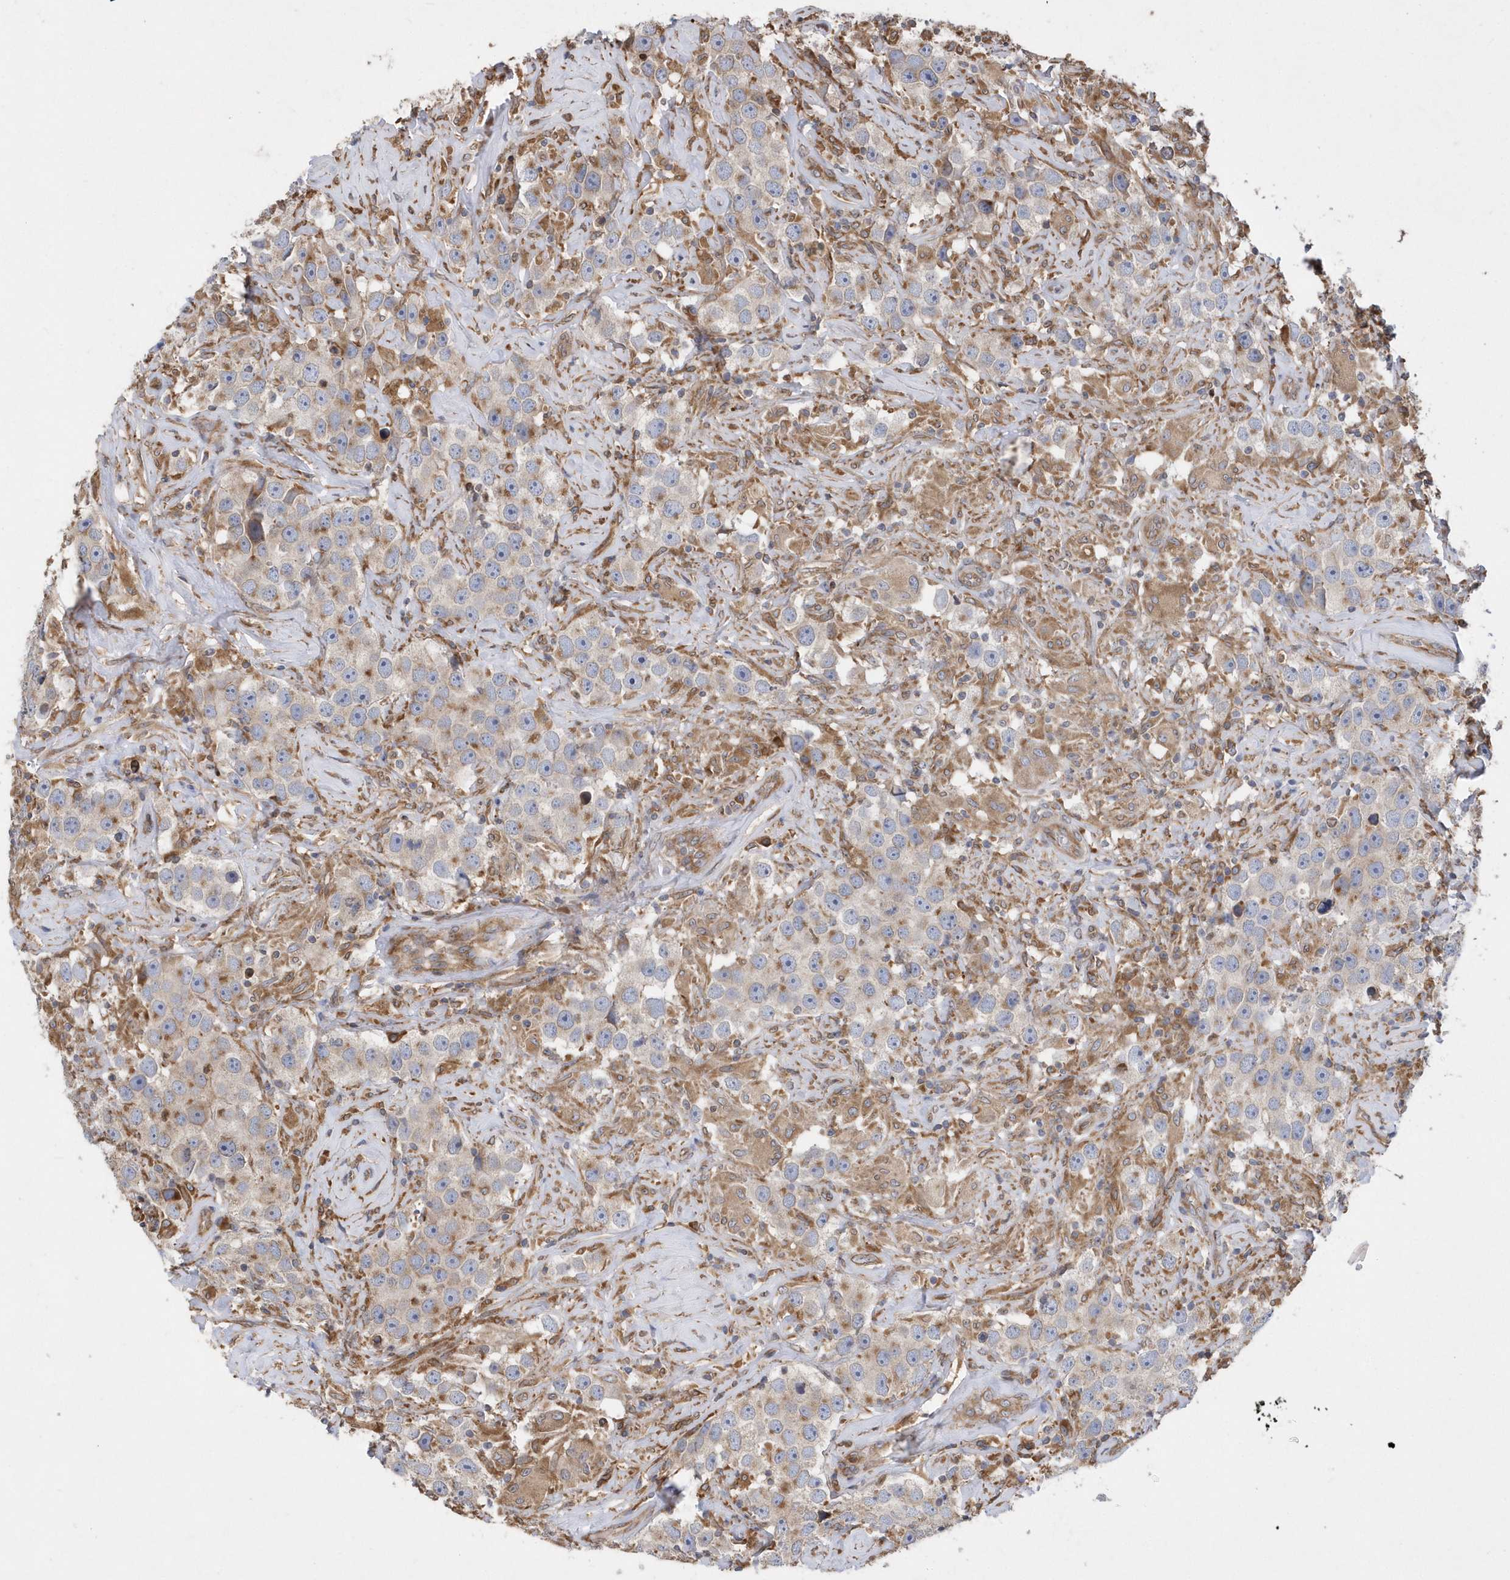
{"staining": {"intensity": "moderate", "quantity": "<25%", "location": "cytoplasmic/membranous"}, "tissue": "testis cancer", "cell_type": "Tumor cells", "image_type": "cancer", "snomed": [{"axis": "morphology", "description": "Seminoma, NOS"}, {"axis": "topography", "description": "Testis"}], "caption": "Testis cancer tissue demonstrates moderate cytoplasmic/membranous expression in approximately <25% of tumor cells The protein is stained brown, and the nuclei are stained in blue (DAB IHC with brightfield microscopy, high magnification).", "gene": "VAMP7", "patient": {"sex": "male", "age": 49}}